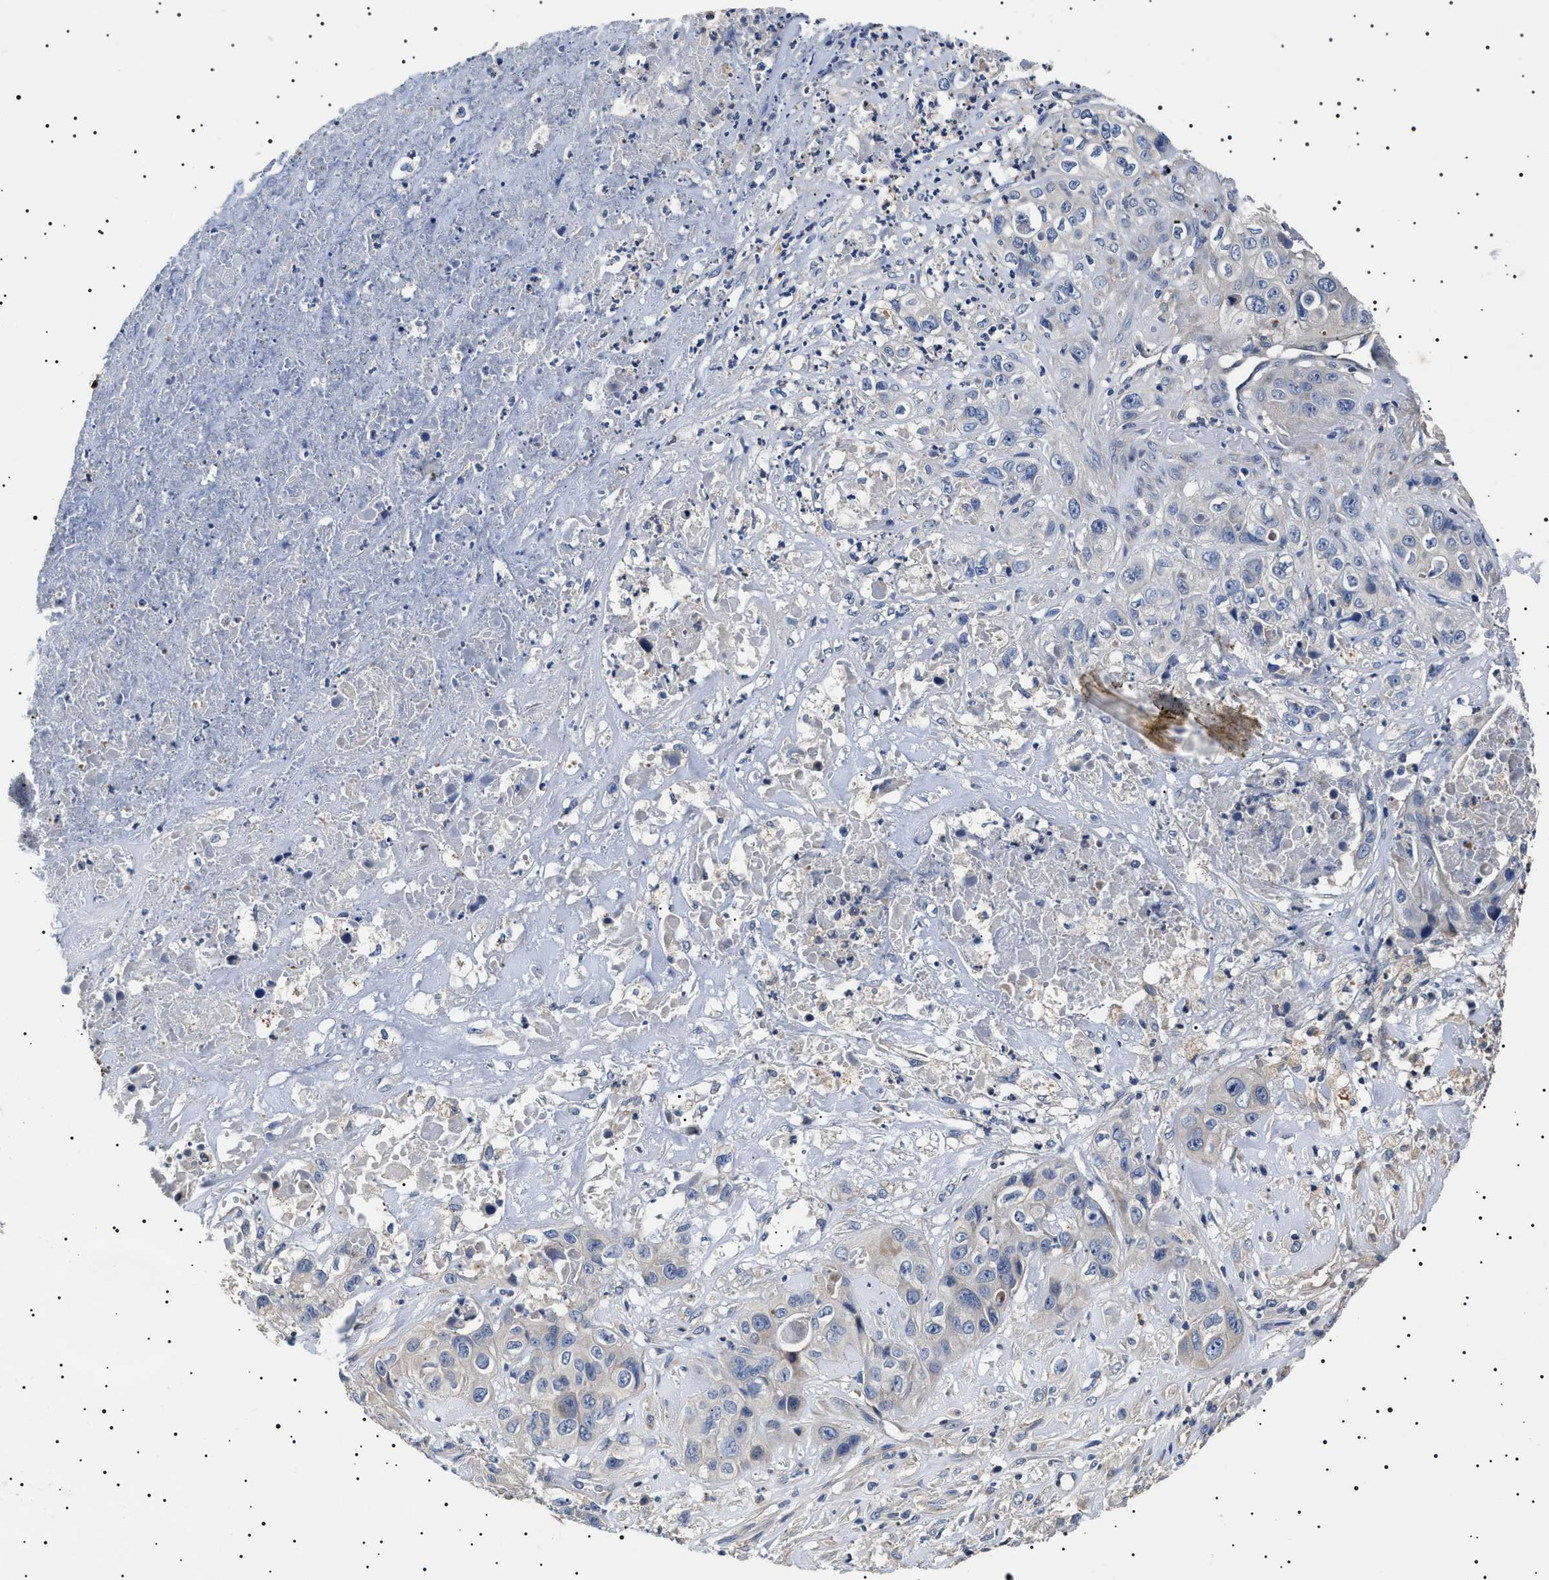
{"staining": {"intensity": "negative", "quantity": "none", "location": "none"}, "tissue": "liver cancer", "cell_type": "Tumor cells", "image_type": "cancer", "snomed": [{"axis": "morphology", "description": "Cholangiocarcinoma"}, {"axis": "topography", "description": "Liver"}], "caption": "This is a micrograph of IHC staining of liver cholangiocarcinoma, which shows no expression in tumor cells.", "gene": "SLC4A7", "patient": {"sex": "female", "age": 61}}